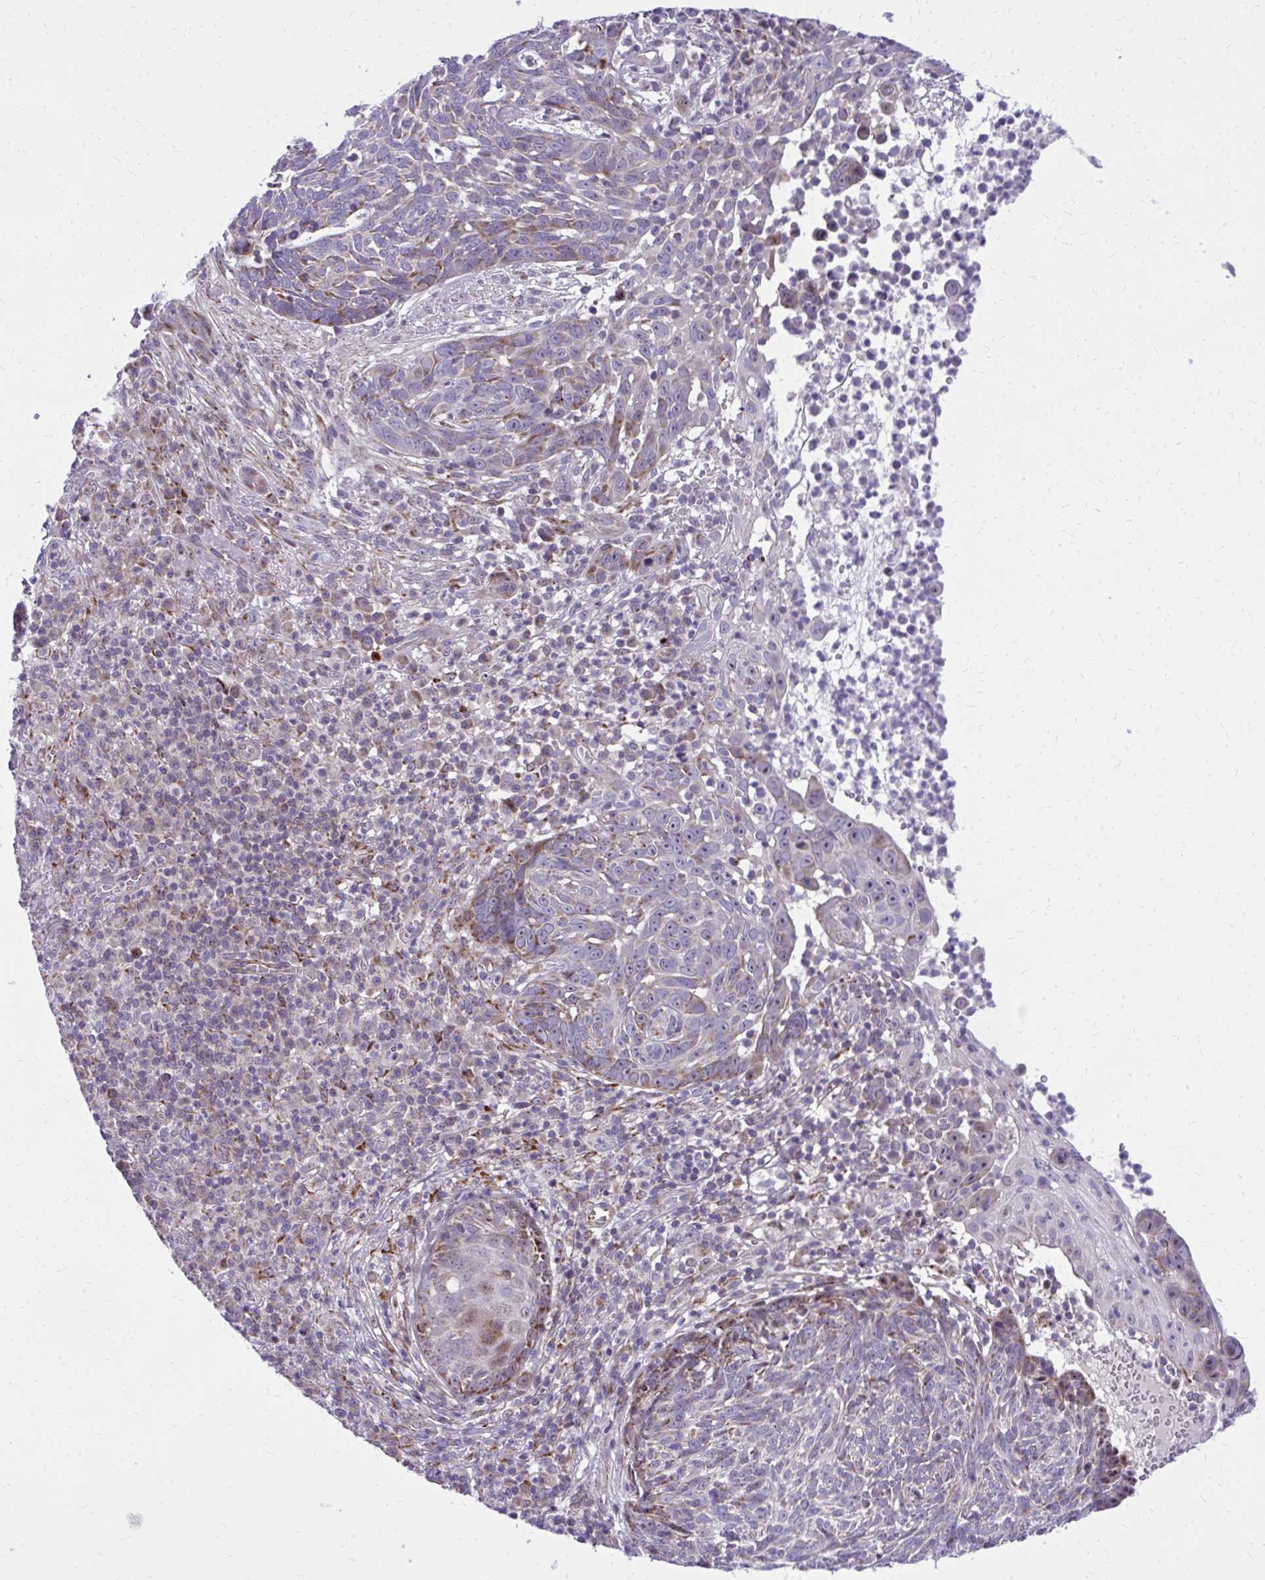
{"staining": {"intensity": "moderate", "quantity": "<25%", "location": "cytoplasmic/membranous"}, "tissue": "skin cancer", "cell_type": "Tumor cells", "image_type": "cancer", "snomed": [{"axis": "morphology", "description": "Basal cell carcinoma"}, {"axis": "topography", "description": "Skin"}, {"axis": "topography", "description": "Skin of face"}], "caption": "Basal cell carcinoma (skin) tissue exhibits moderate cytoplasmic/membranous positivity in about <25% of tumor cells", "gene": "GPRIN3", "patient": {"sex": "female", "age": 95}}